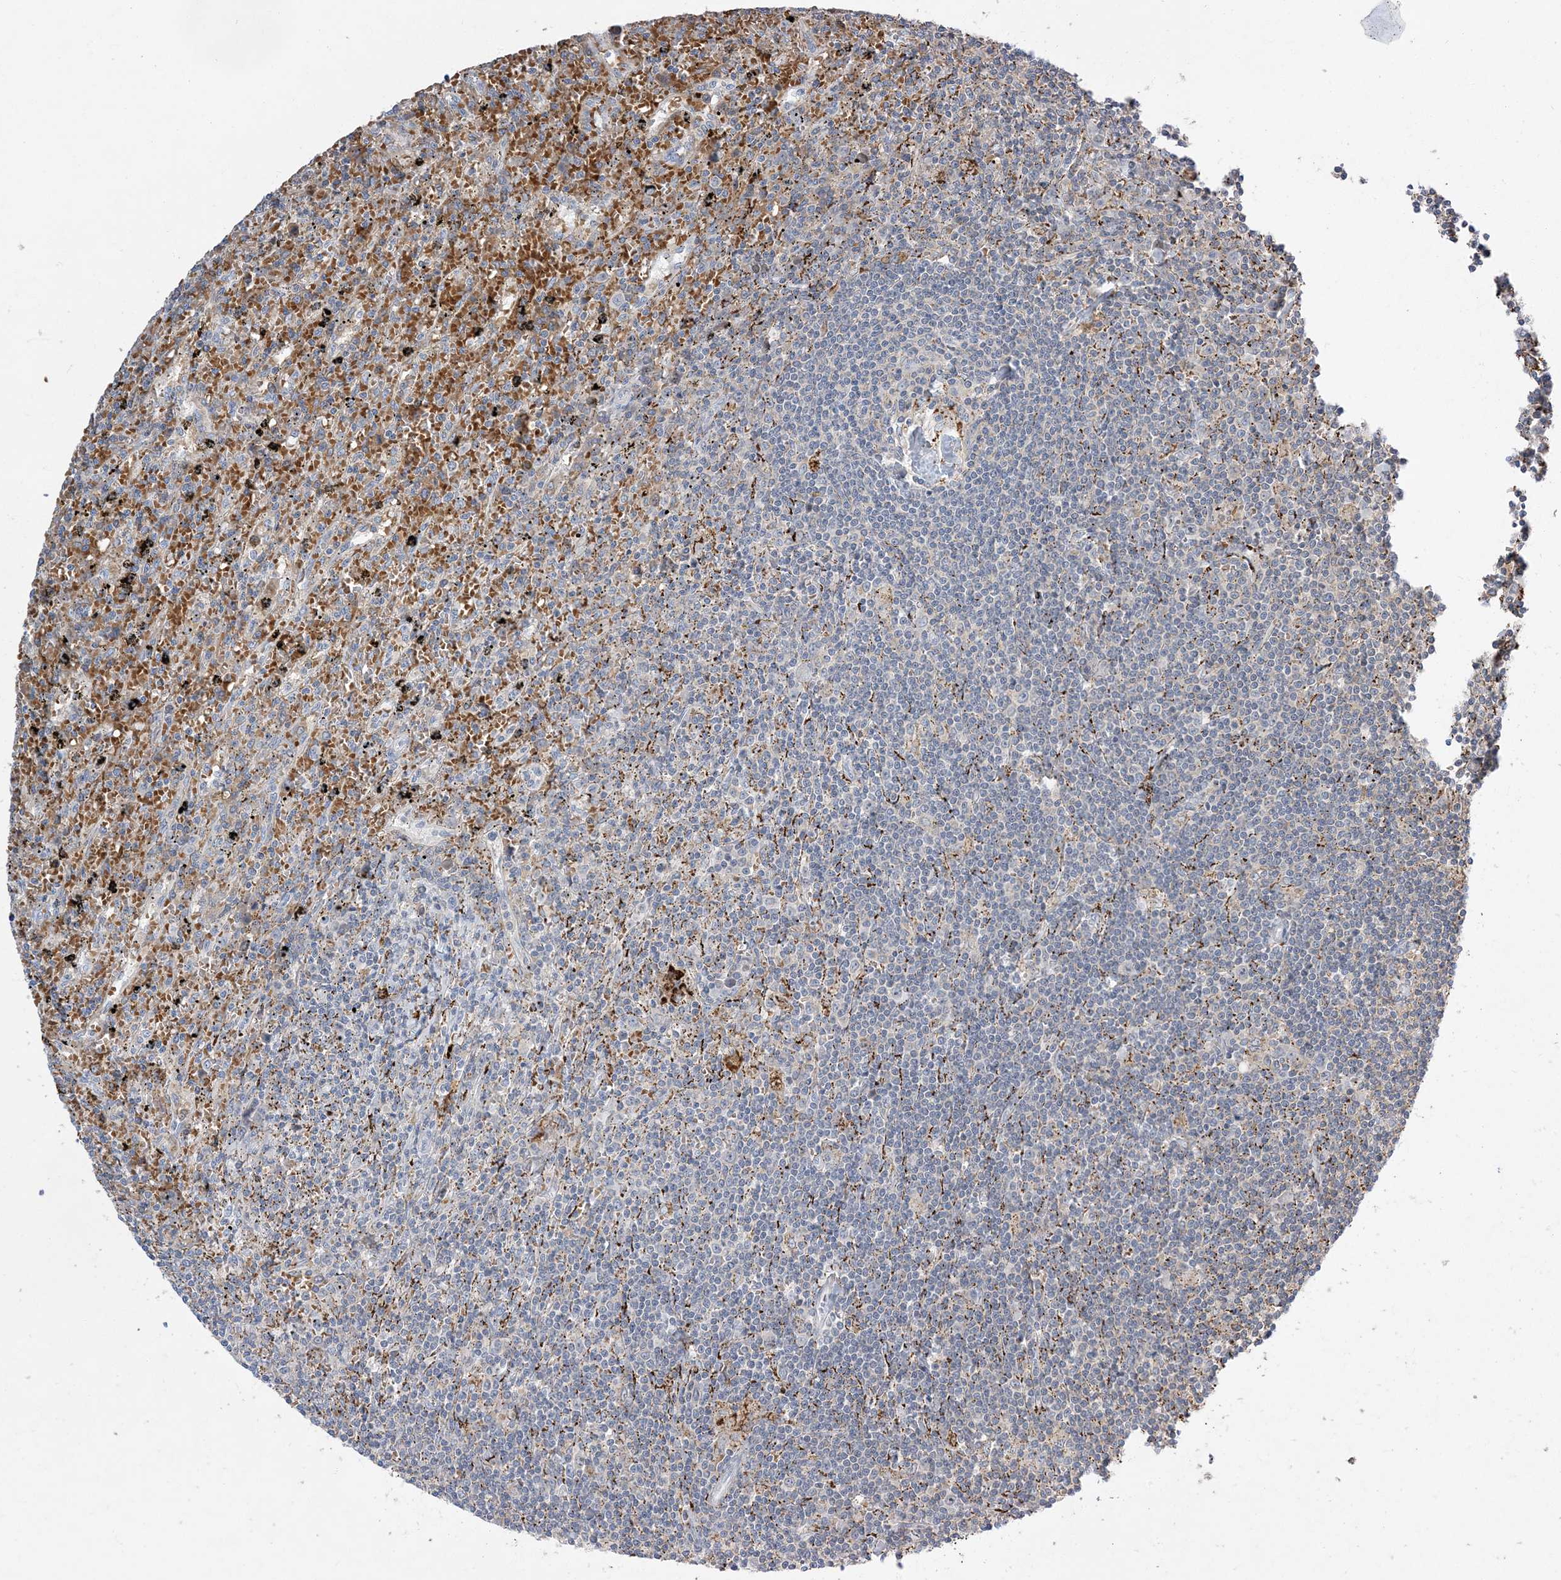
{"staining": {"intensity": "negative", "quantity": "none", "location": "none"}, "tissue": "lymphoma", "cell_type": "Tumor cells", "image_type": "cancer", "snomed": [{"axis": "morphology", "description": "Malignant lymphoma, non-Hodgkin's type, Low grade"}, {"axis": "topography", "description": "Spleen"}], "caption": "A photomicrograph of low-grade malignant lymphoma, non-Hodgkin's type stained for a protein demonstrates no brown staining in tumor cells.", "gene": "LTN1", "patient": {"sex": "male", "age": 76}}